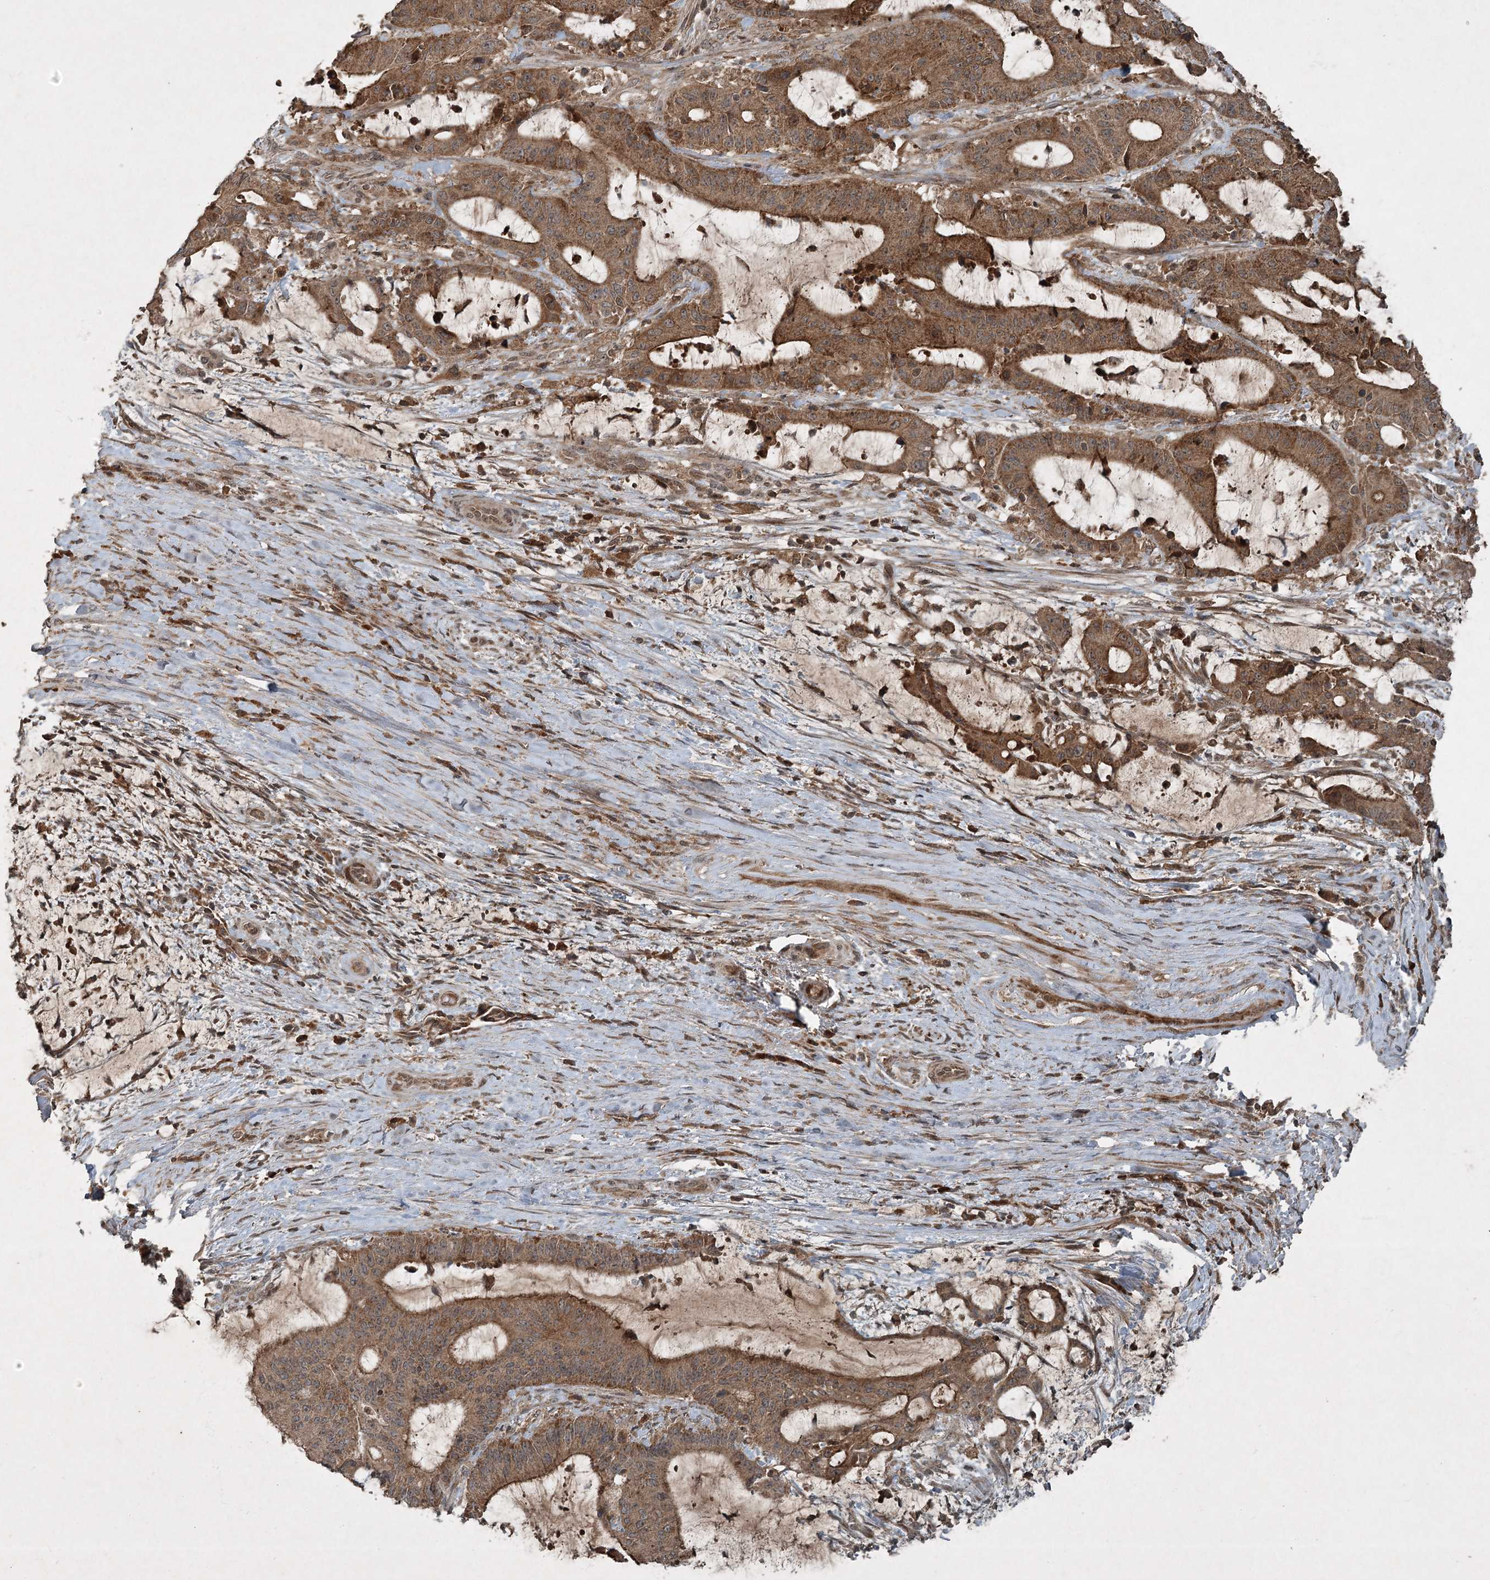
{"staining": {"intensity": "moderate", "quantity": ">75%", "location": "cytoplasmic/membranous"}, "tissue": "liver cancer", "cell_type": "Tumor cells", "image_type": "cancer", "snomed": [{"axis": "morphology", "description": "Normal tissue, NOS"}, {"axis": "morphology", "description": "Cholangiocarcinoma"}, {"axis": "topography", "description": "Liver"}, {"axis": "topography", "description": "Peripheral nerve tissue"}], "caption": "Protein staining of liver cancer (cholangiocarcinoma) tissue reveals moderate cytoplasmic/membranous staining in about >75% of tumor cells.", "gene": "UNC93A", "patient": {"sex": "female", "age": 73}}